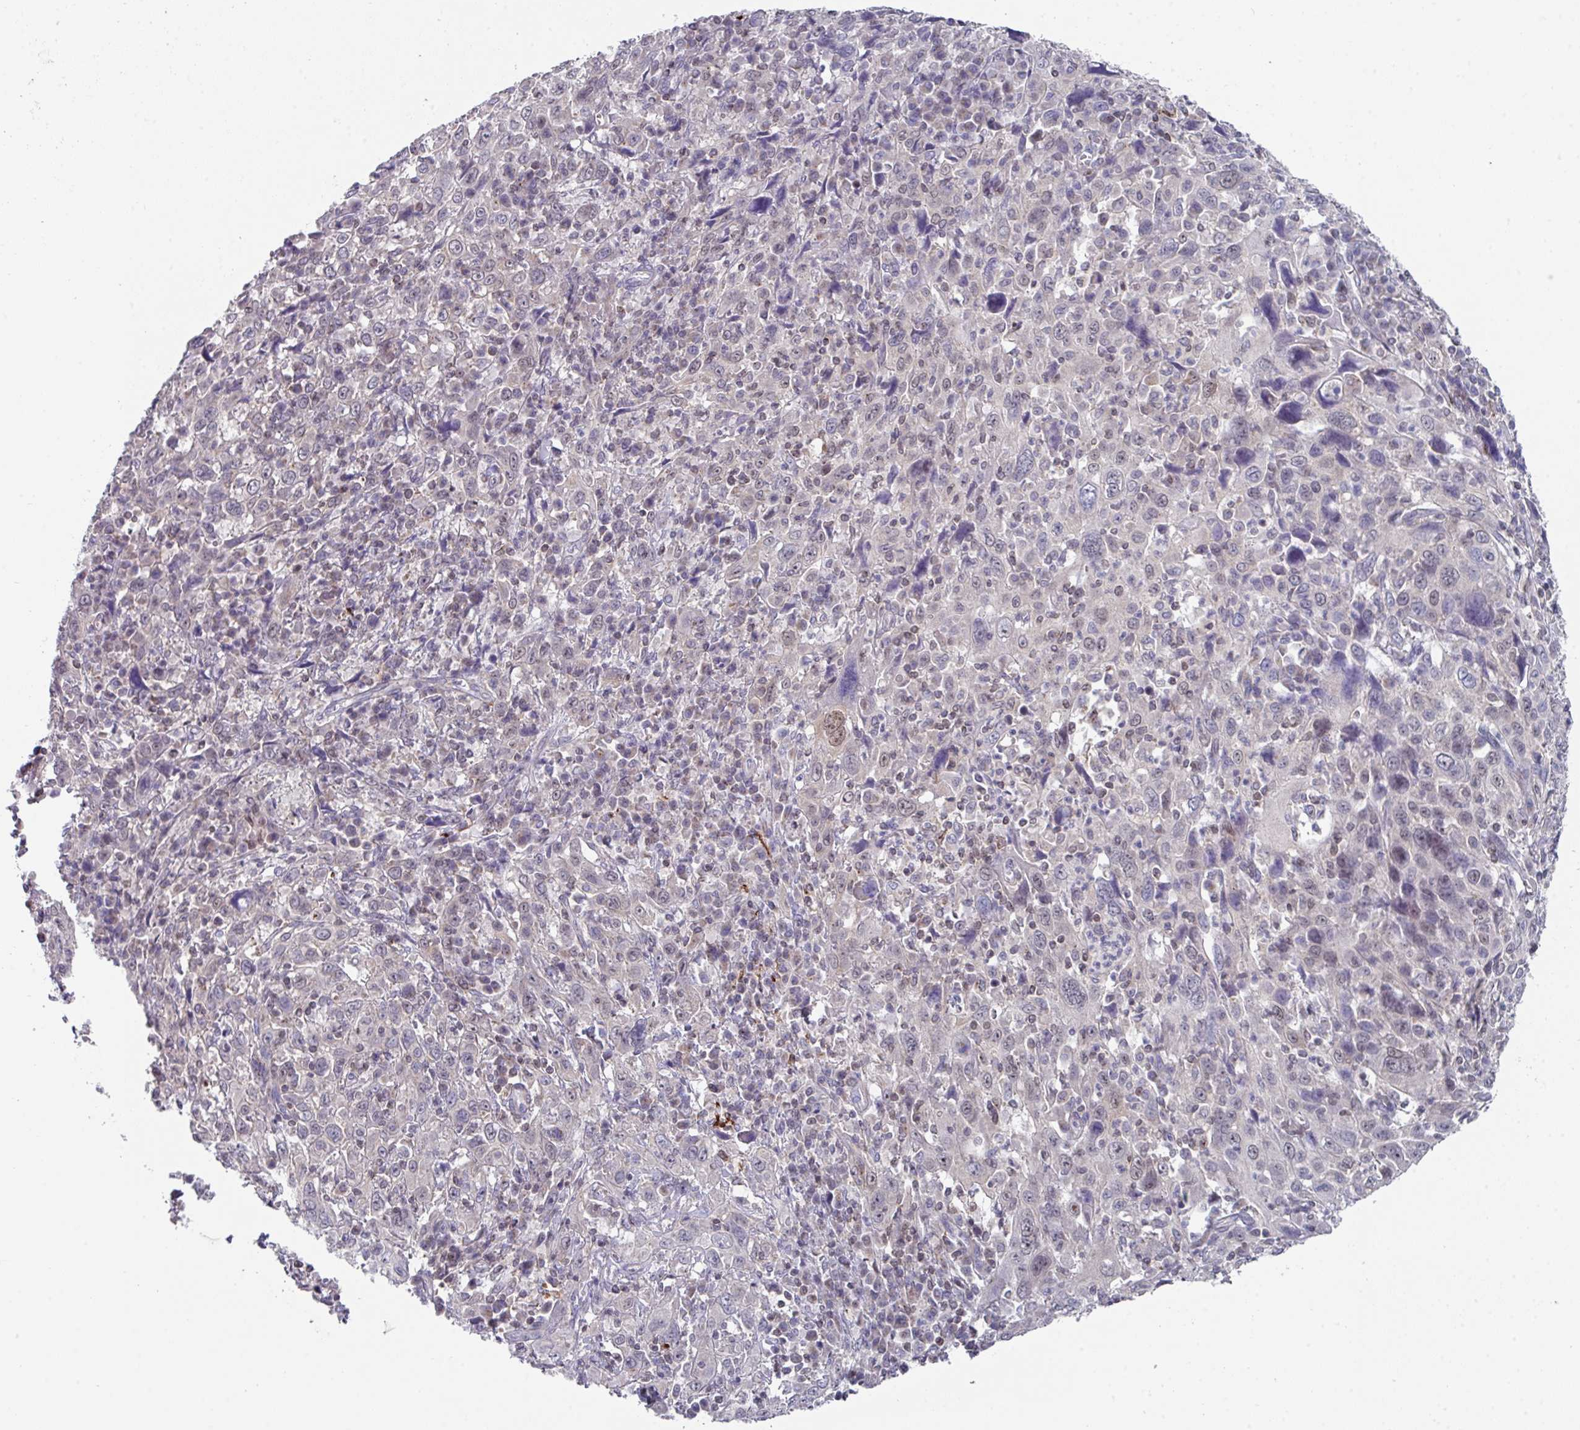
{"staining": {"intensity": "moderate", "quantity": "<25%", "location": "cytoplasmic/membranous,nuclear"}, "tissue": "cervical cancer", "cell_type": "Tumor cells", "image_type": "cancer", "snomed": [{"axis": "morphology", "description": "Squamous cell carcinoma, NOS"}, {"axis": "topography", "description": "Cervix"}], "caption": "There is low levels of moderate cytoplasmic/membranous and nuclear positivity in tumor cells of cervical cancer, as demonstrated by immunohistochemical staining (brown color).", "gene": "DCAF12L2", "patient": {"sex": "female", "age": 46}}